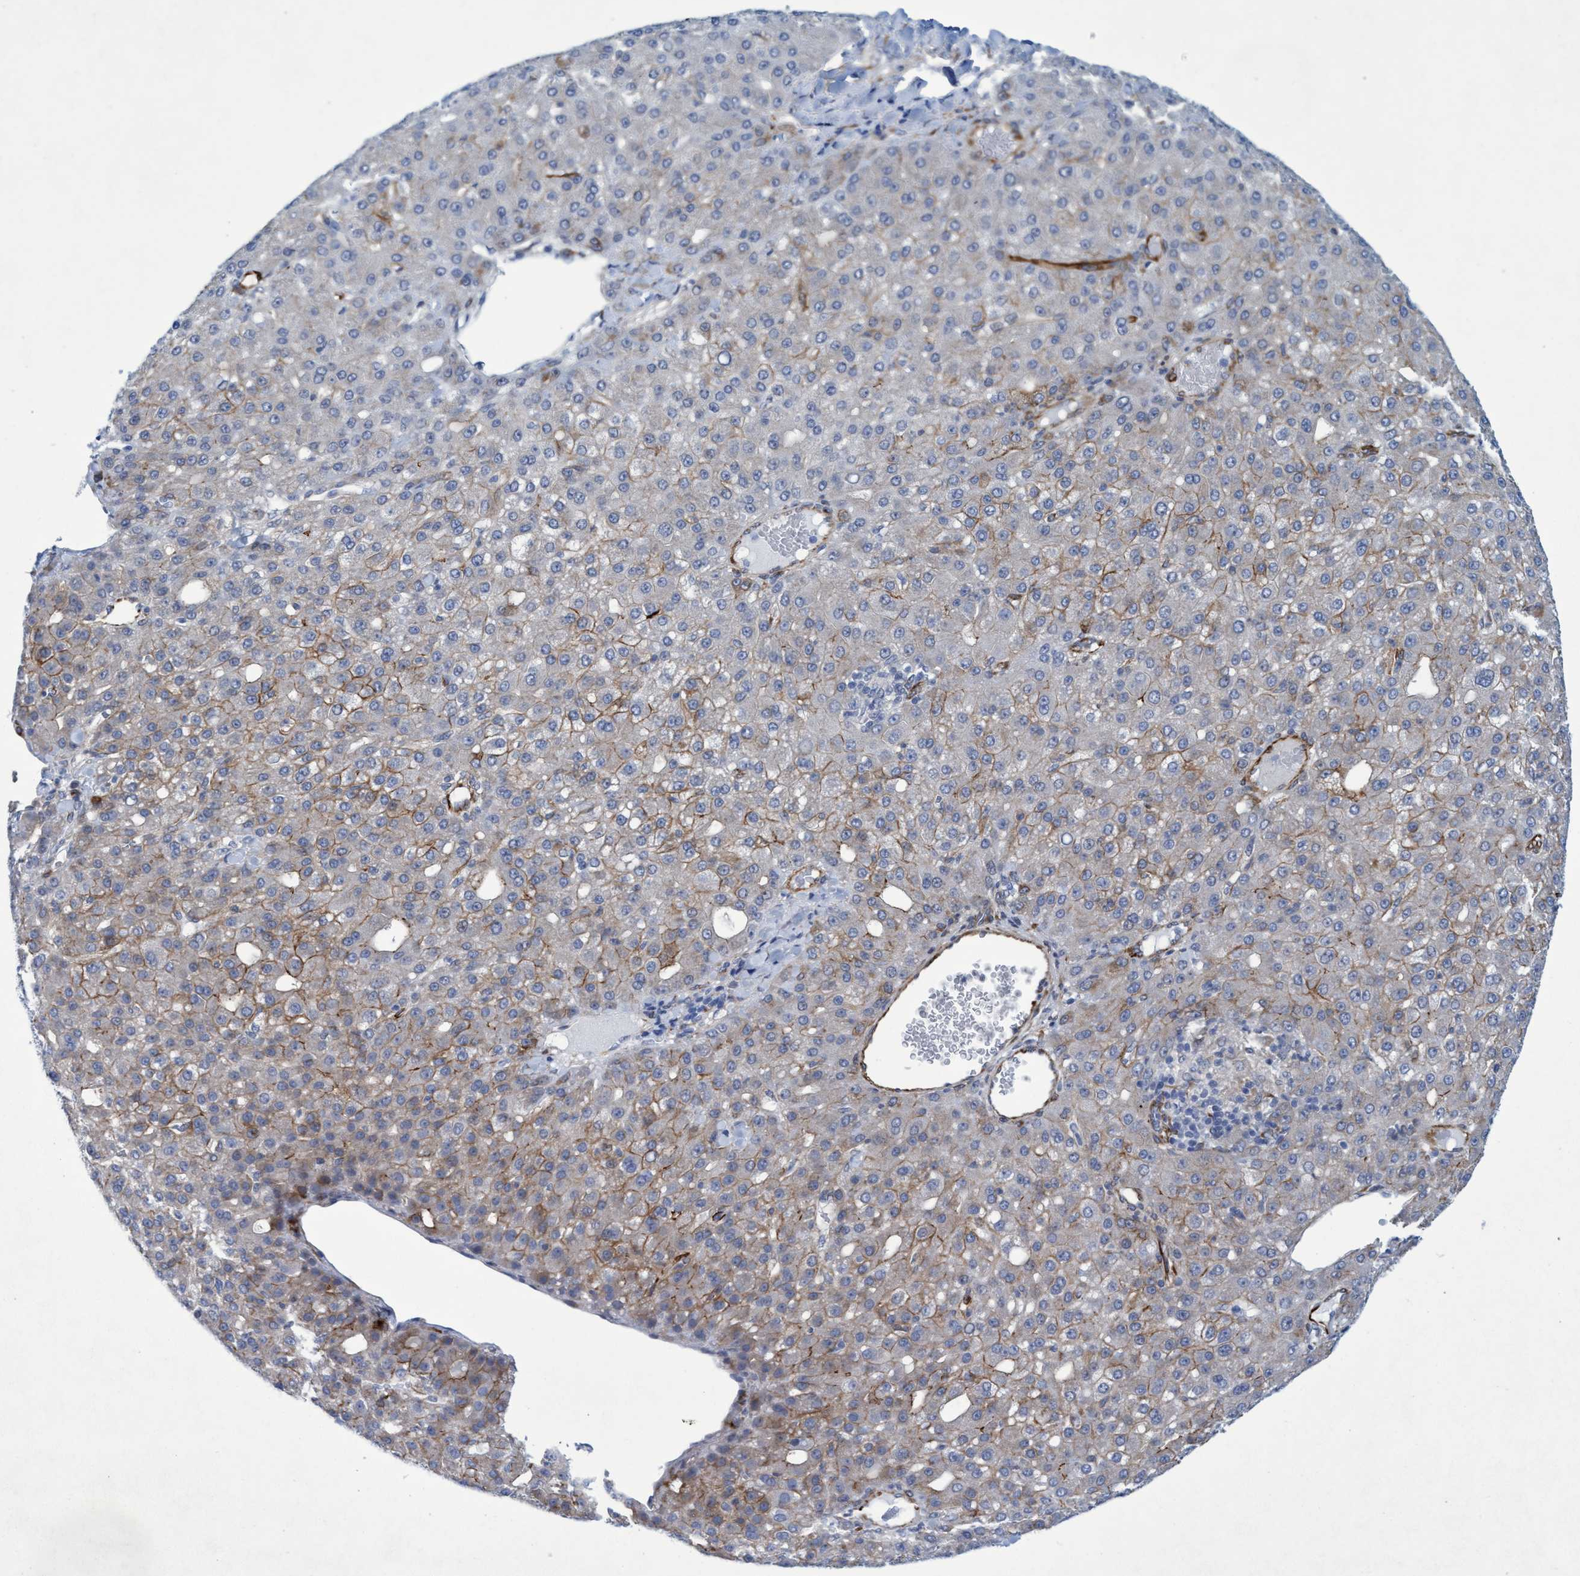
{"staining": {"intensity": "weak", "quantity": "<25%", "location": "cytoplasmic/membranous"}, "tissue": "liver cancer", "cell_type": "Tumor cells", "image_type": "cancer", "snomed": [{"axis": "morphology", "description": "Carcinoma, Hepatocellular, NOS"}, {"axis": "topography", "description": "Liver"}], "caption": "High magnification brightfield microscopy of liver cancer stained with DAB (3,3'-diaminobenzidine) (brown) and counterstained with hematoxylin (blue): tumor cells show no significant expression. (DAB immunohistochemistry (IHC), high magnification).", "gene": "SLC43A2", "patient": {"sex": "male", "age": 67}}